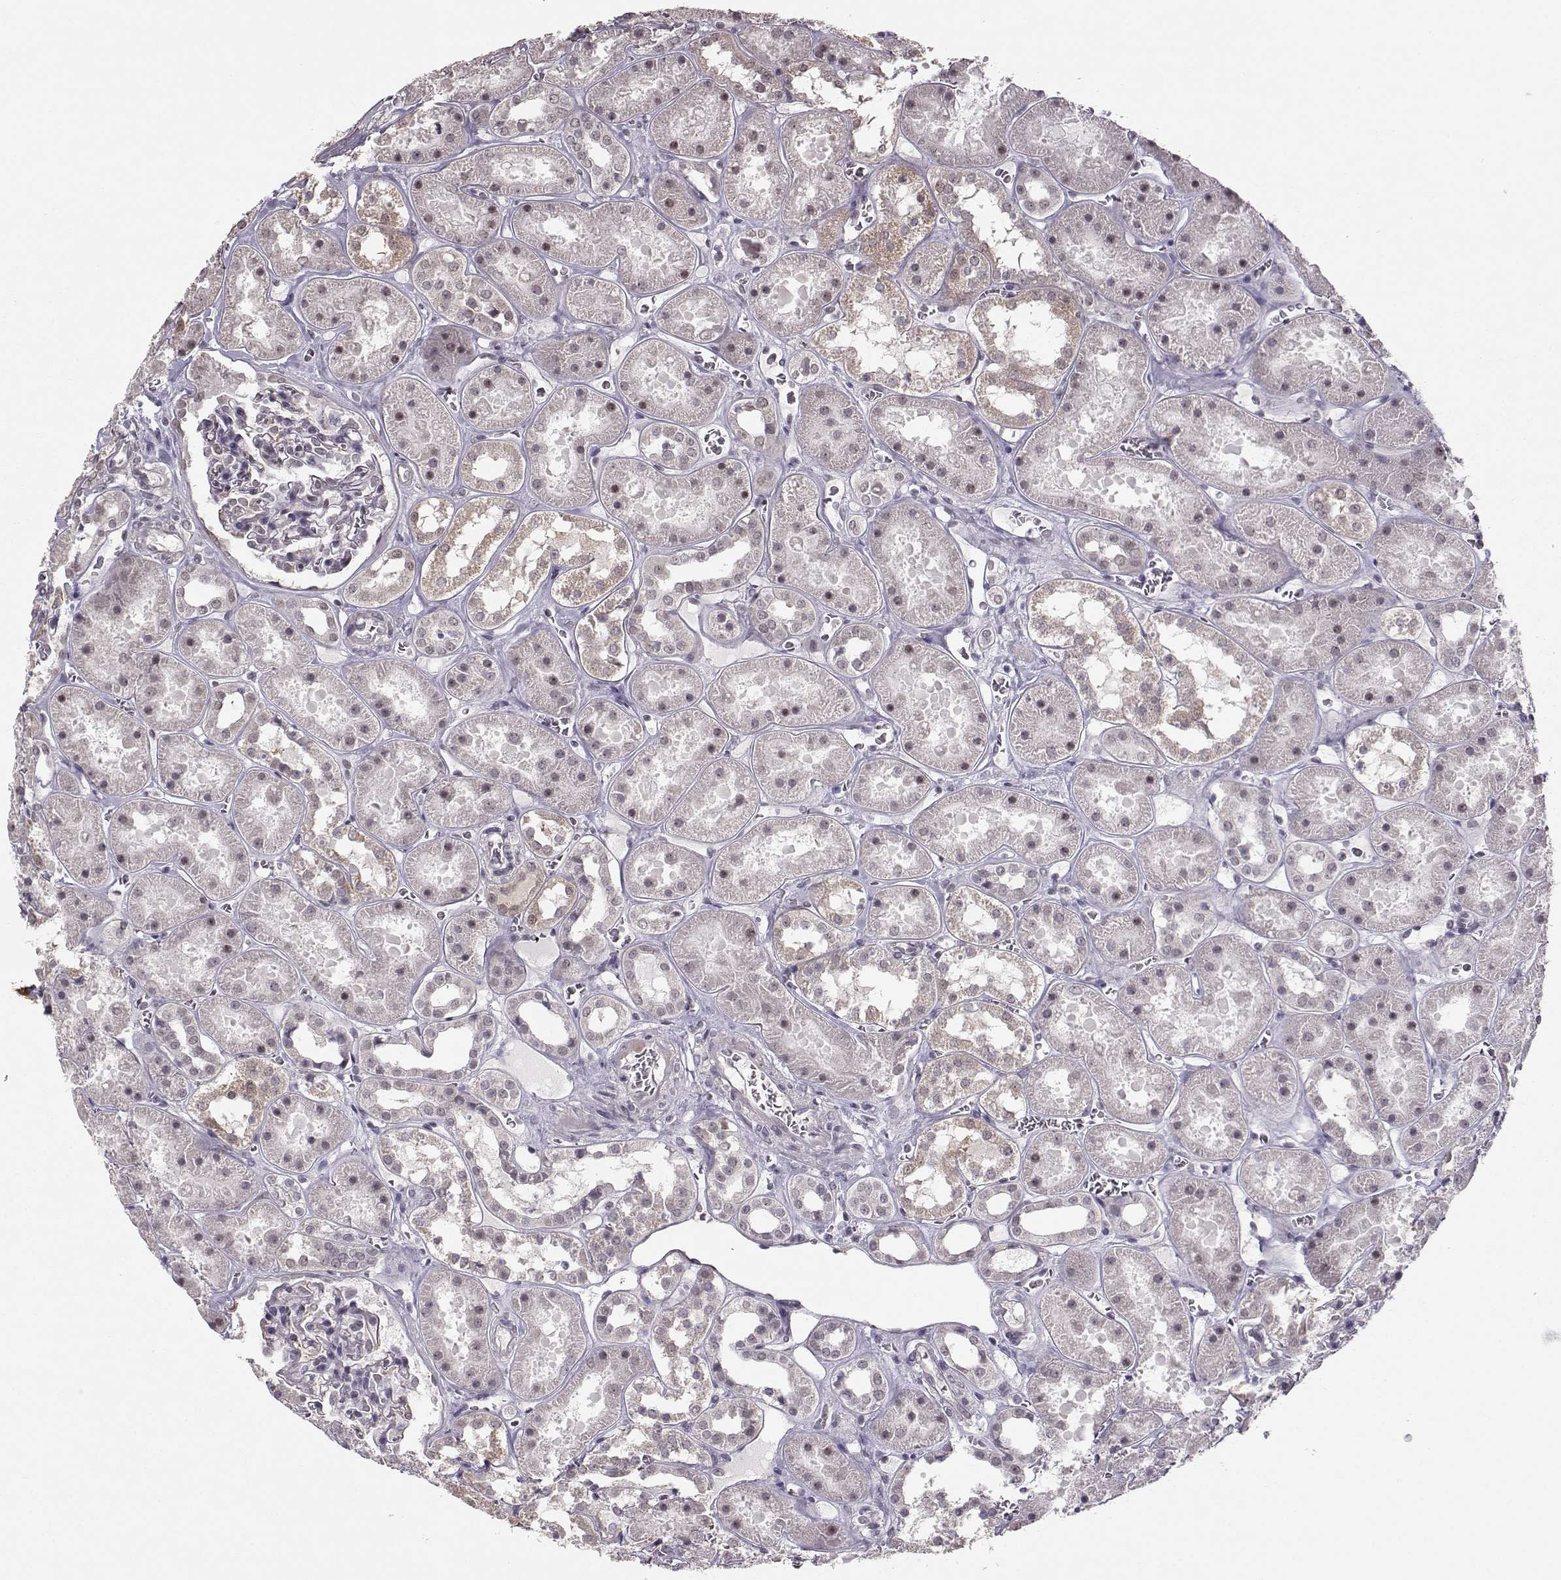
{"staining": {"intensity": "negative", "quantity": "none", "location": "none"}, "tissue": "kidney", "cell_type": "Cells in glomeruli", "image_type": "normal", "snomed": [{"axis": "morphology", "description": "Normal tissue, NOS"}, {"axis": "topography", "description": "Kidney"}], "caption": "This is a photomicrograph of immunohistochemistry staining of unremarkable kidney, which shows no expression in cells in glomeruli. (DAB (3,3'-diaminobenzidine) IHC, high magnification).", "gene": "PCP4", "patient": {"sex": "female", "age": 41}}